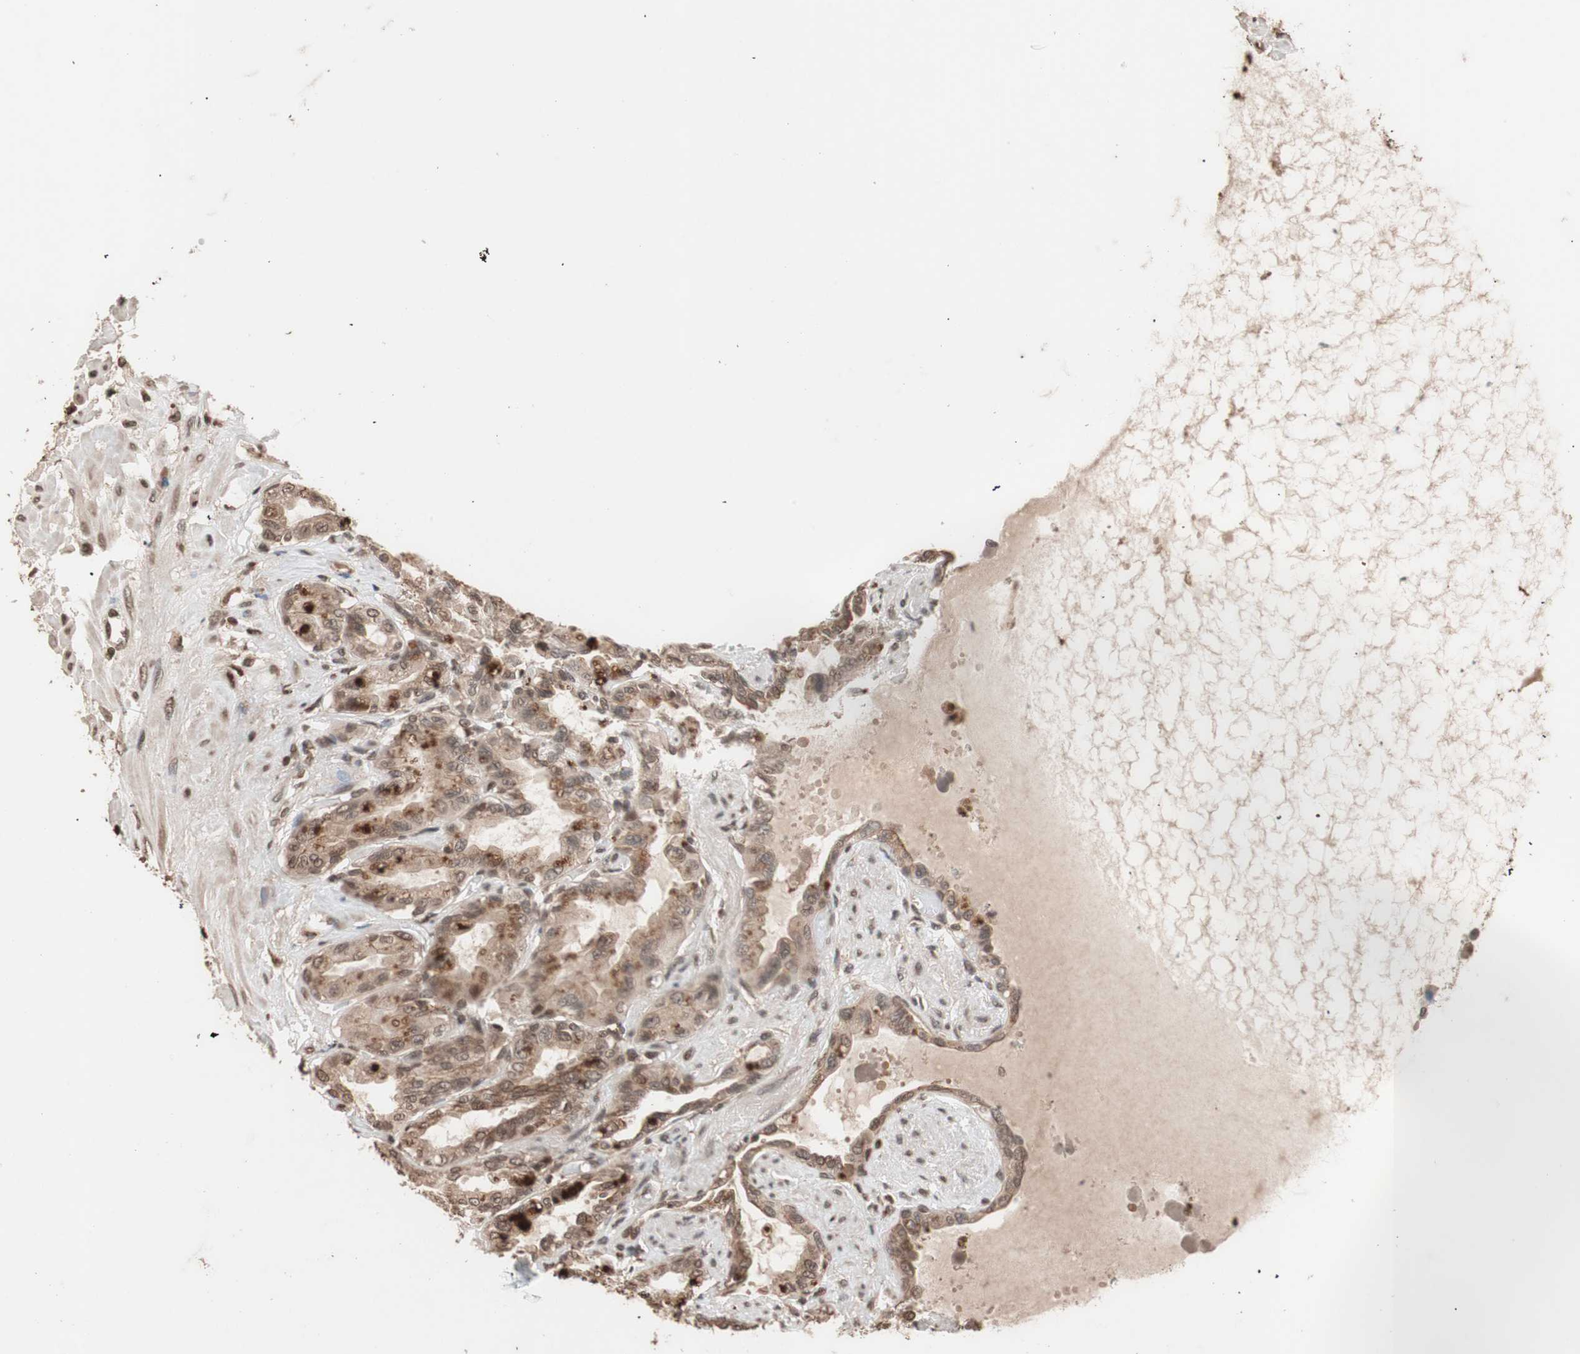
{"staining": {"intensity": "moderate", "quantity": ">75%", "location": "cytoplasmic/membranous"}, "tissue": "seminal vesicle", "cell_type": "Glandular cells", "image_type": "normal", "snomed": [{"axis": "morphology", "description": "Normal tissue, NOS"}, {"axis": "topography", "description": "Seminal veicle"}], "caption": "The photomicrograph demonstrates immunohistochemical staining of benign seminal vesicle. There is moderate cytoplasmic/membranous staining is appreciated in about >75% of glandular cells.", "gene": "ZFC3H1", "patient": {"sex": "male", "age": 61}}